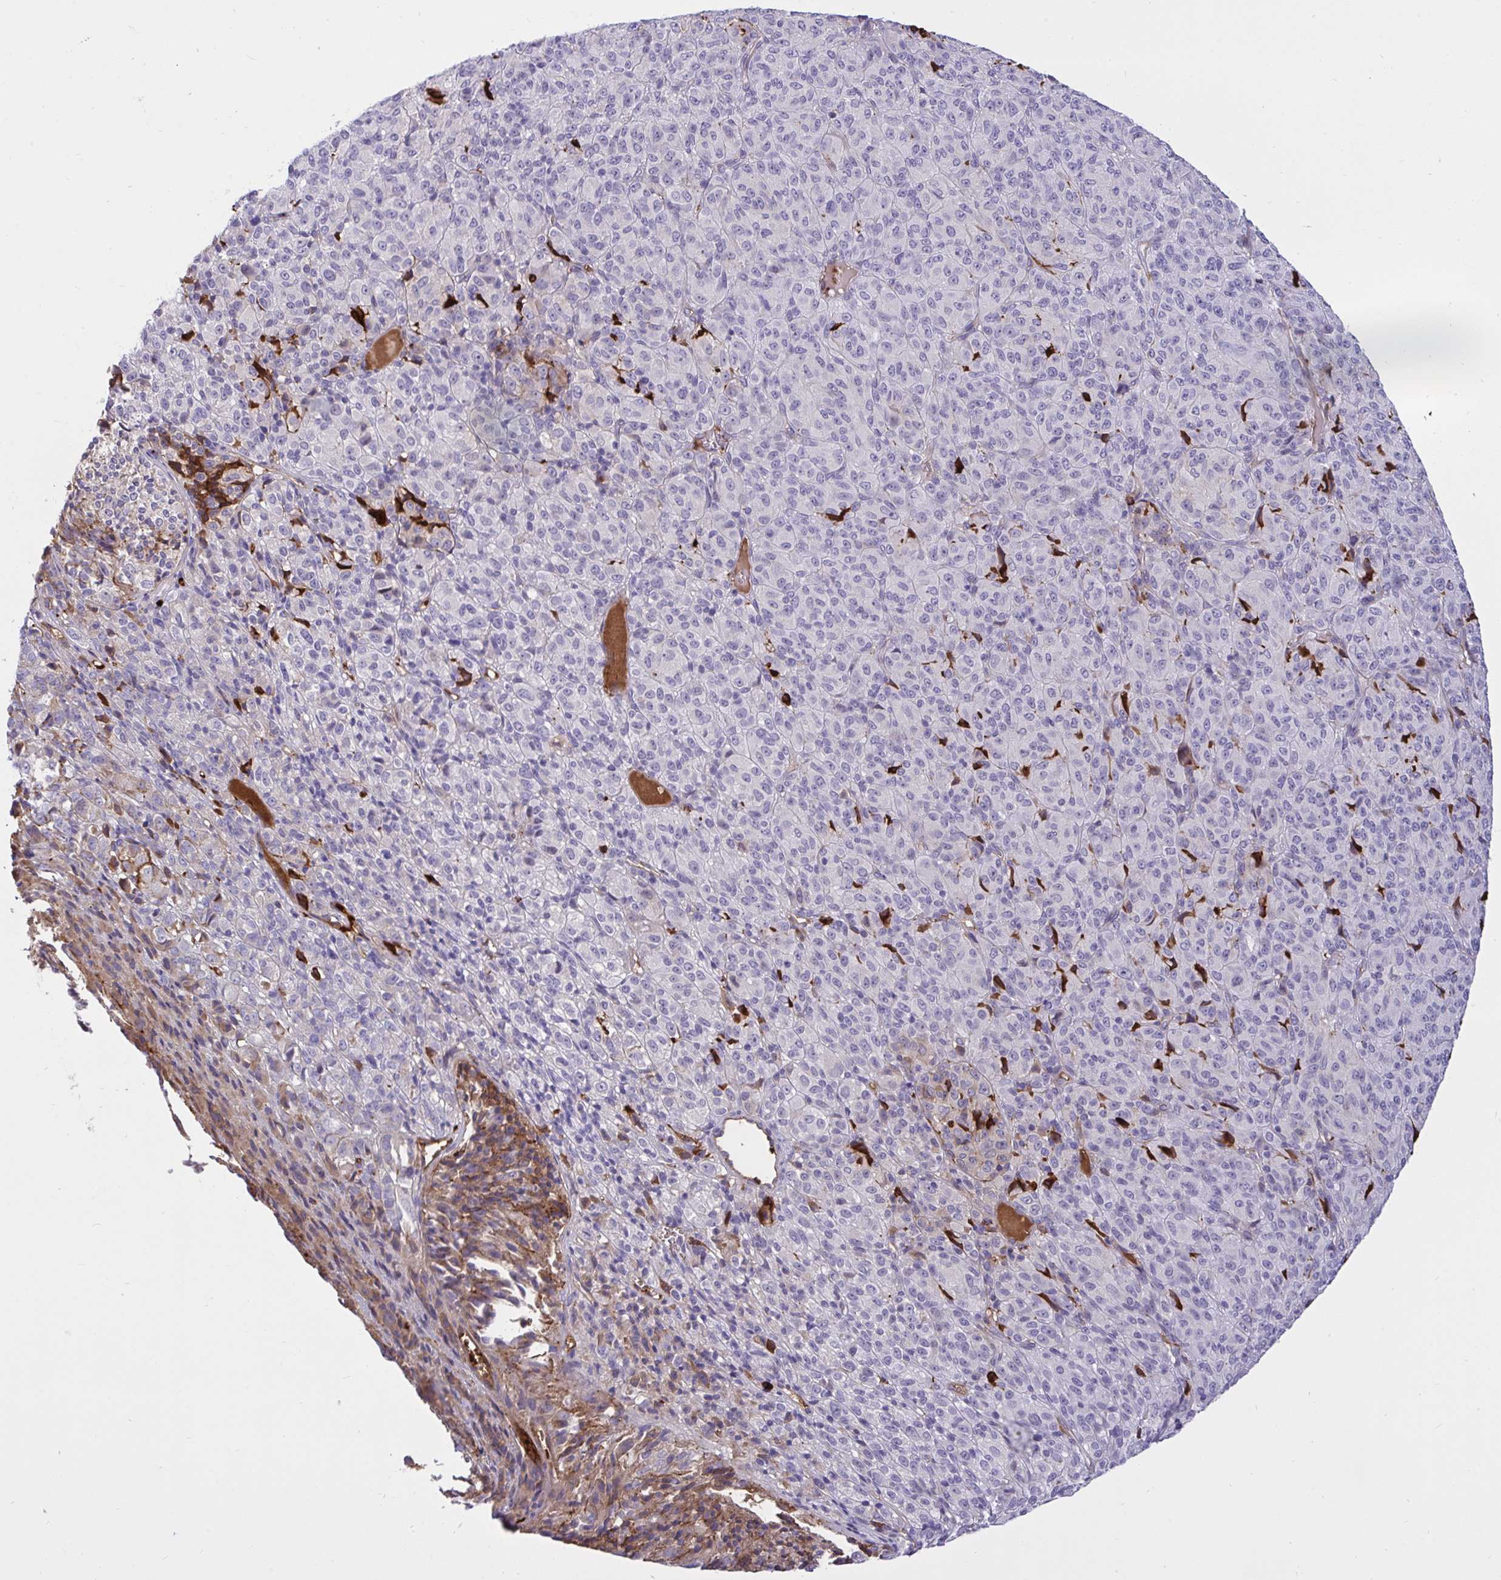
{"staining": {"intensity": "negative", "quantity": "none", "location": "none"}, "tissue": "melanoma", "cell_type": "Tumor cells", "image_type": "cancer", "snomed": [{"axis": "morphology", "description": "Malignant melanoma, Metastatic site"}, {"axis": "topography", "description": "Brain"}], "caption": "Immunohistochemistry (IHC) micrograph of neoplastic tissue: malignant melanoma (metastatic site) stained with DAB (3,3'-diaminobenzidine) shows no significant protein positivity in tumor cells.", "gene": "F2", "patient": {"sex": "female", "age": 56}}